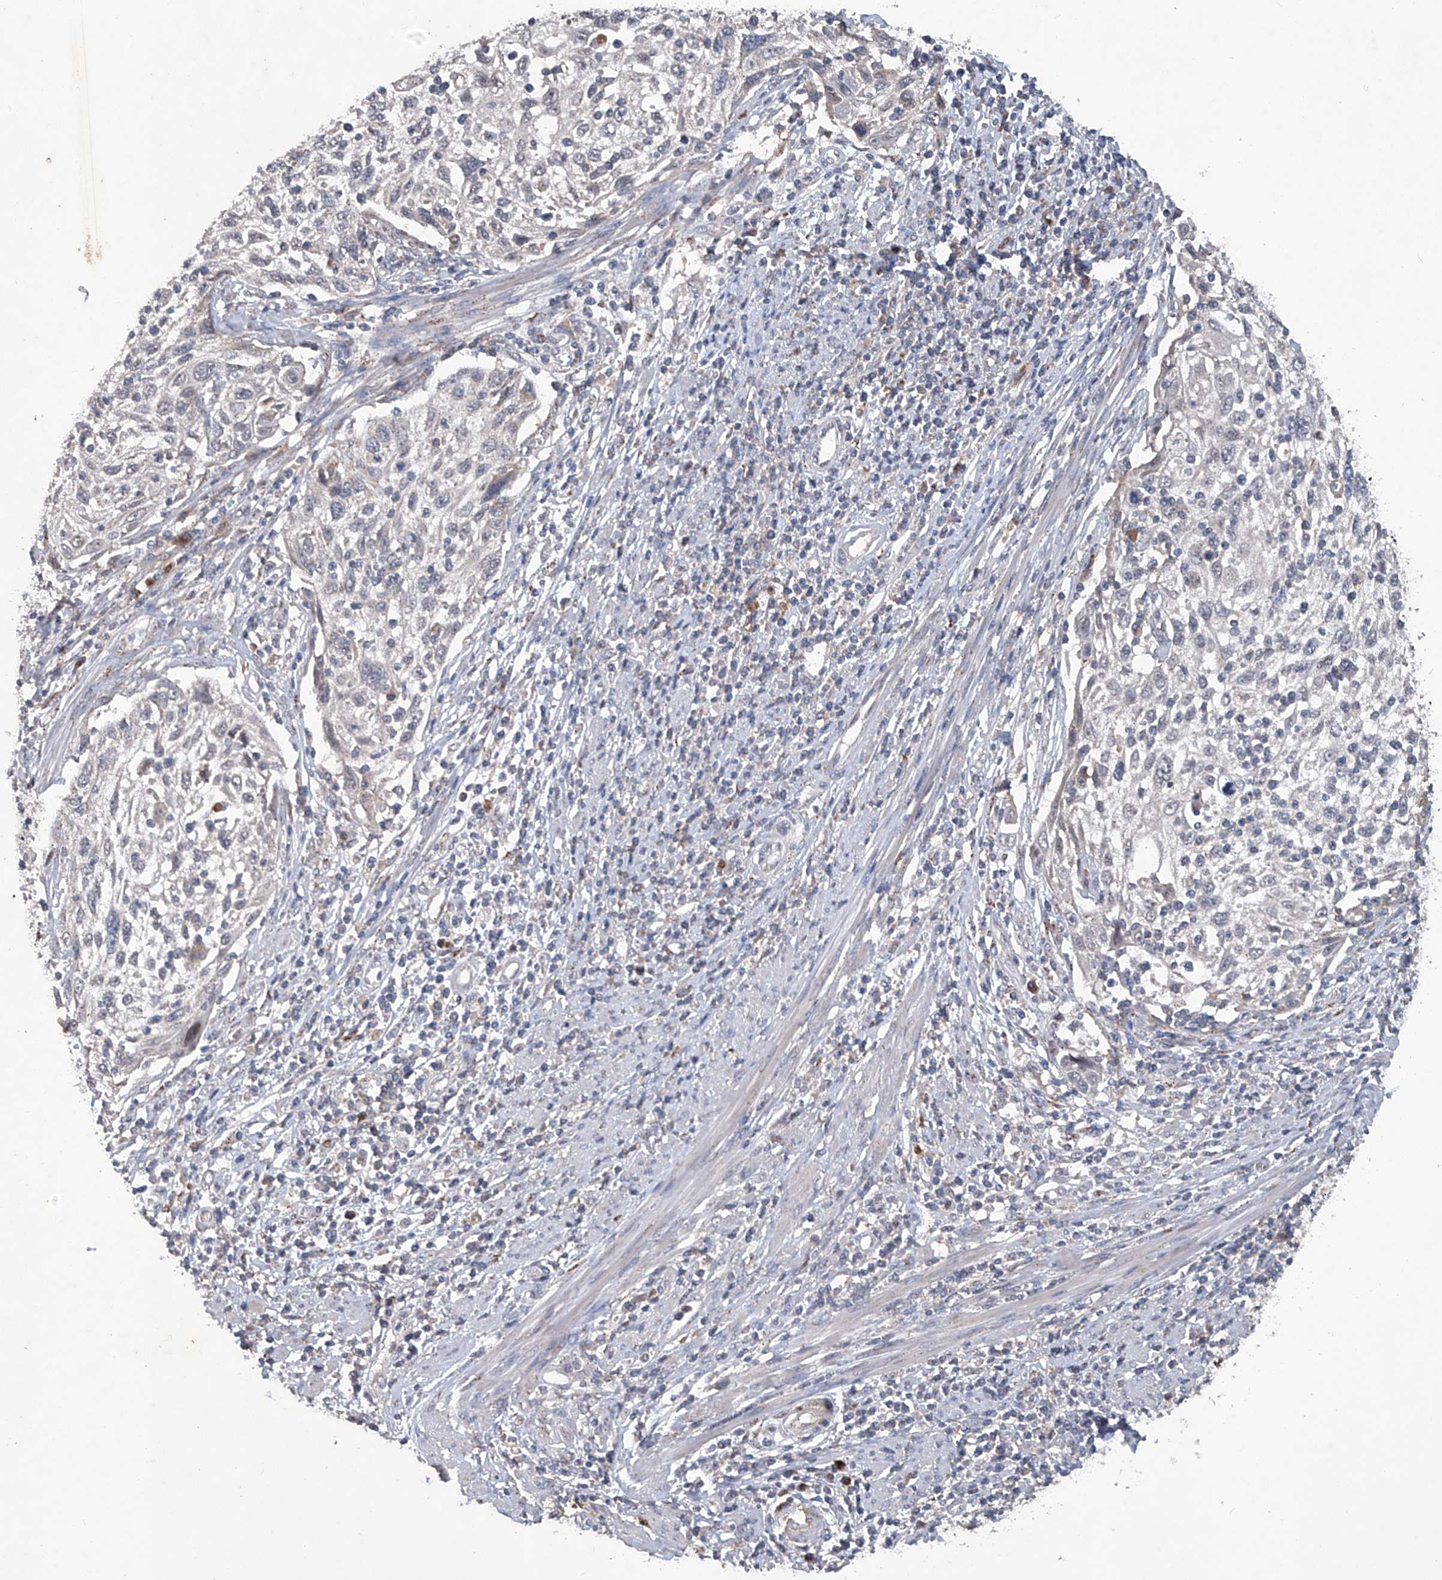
{"staining": {"intensity": "negative", "quantity": "none", "location": "none"}, "tissue": "cervical cancer", "cell_type": "Tumor cells", "image_type": "cancer", "snomed": [{"axis": "morphology", "description": "Squamous cell carcinoma, NOS"}, {"axis": "topography", "description": "Cervix"}], "caption": "This is an immunohistochemistry histopathology image of cervical cancer. There is no expression in tumor cells.", "gene": "PCSK5", "patient": {"sex": "female", "age": 70}}